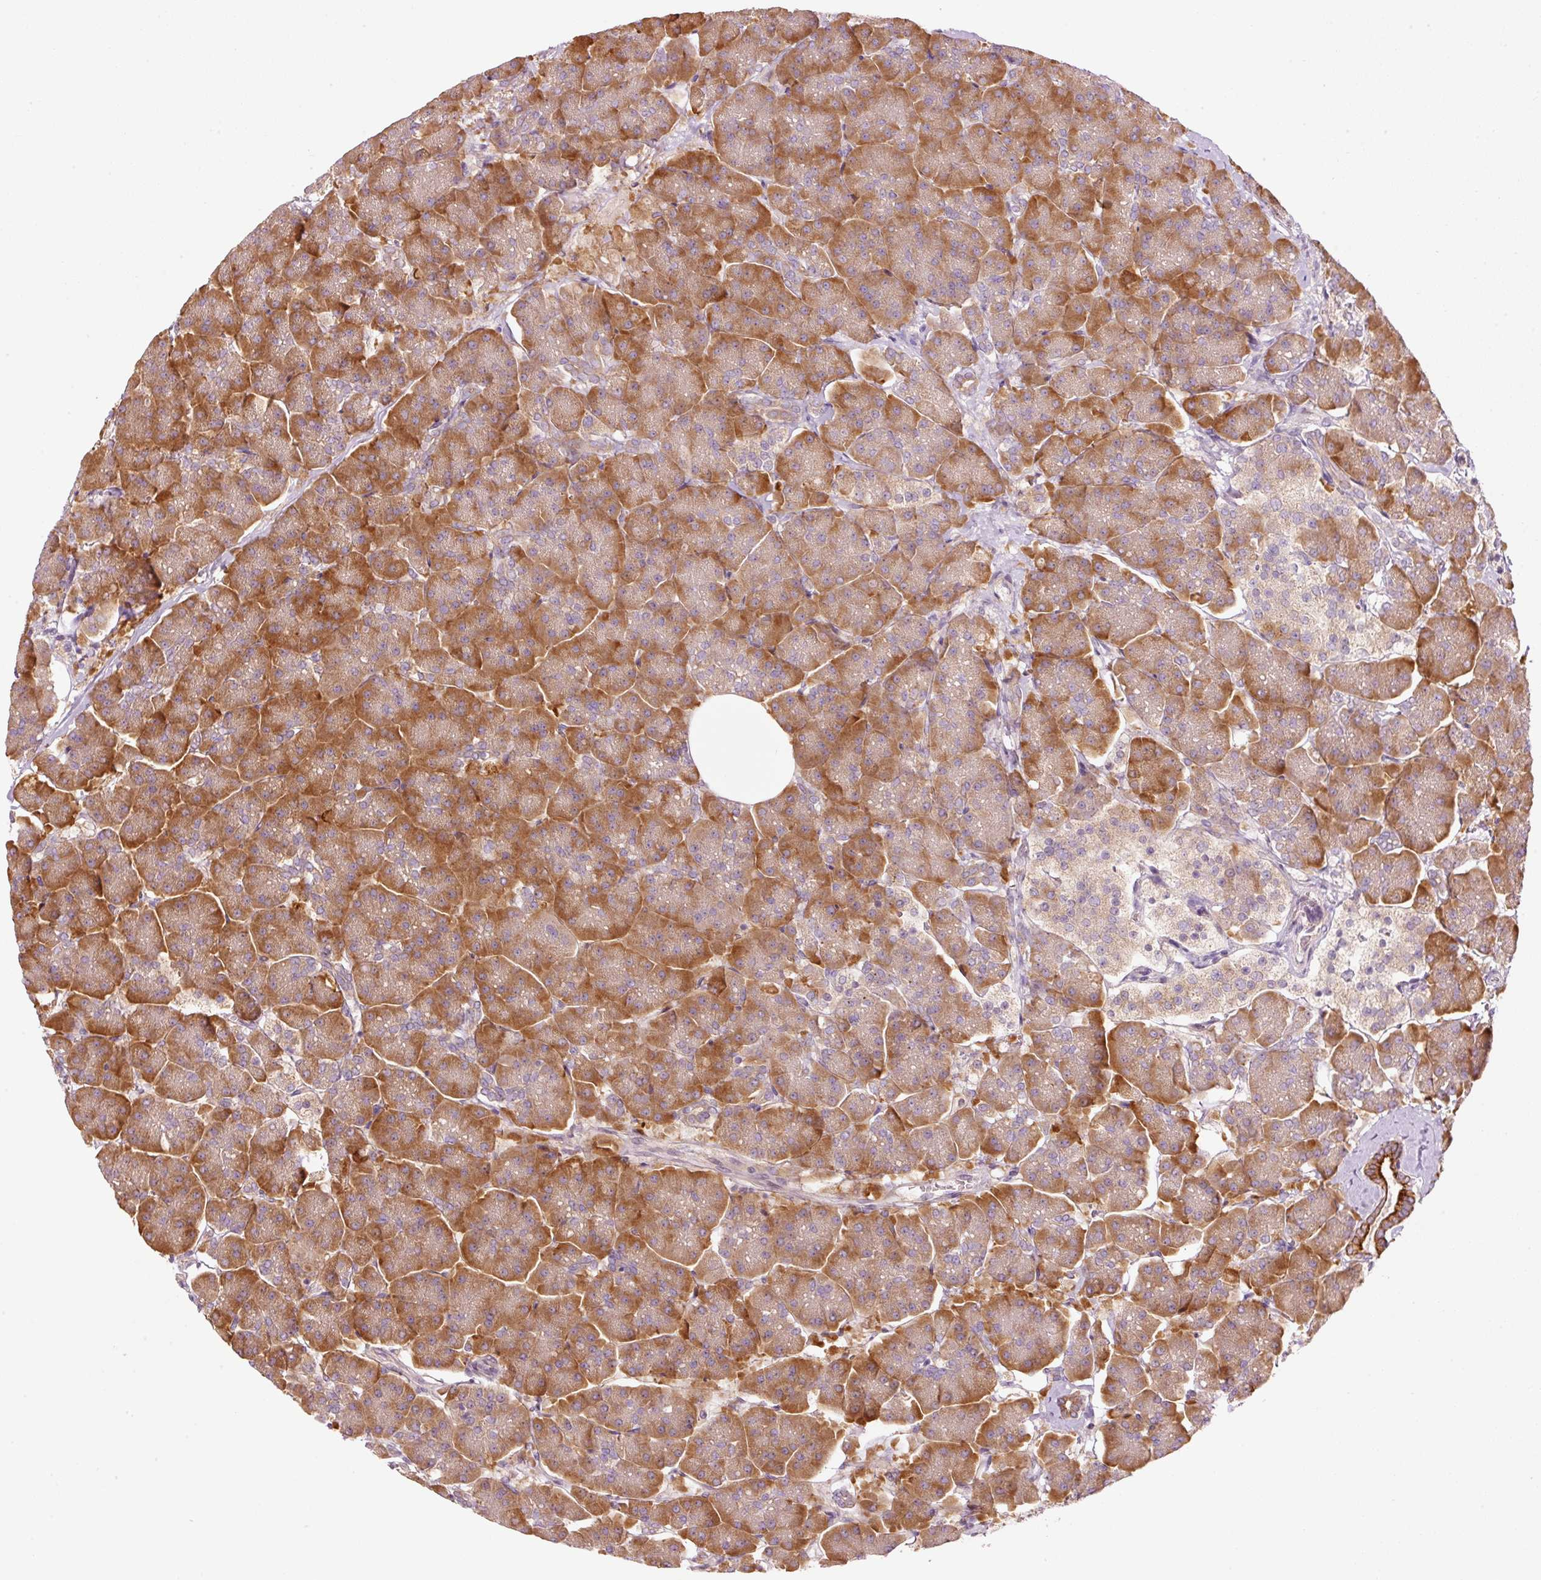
{"staining": {"intensity": "strong", "quantity": ">75%", "location": "cytoplasmic/membranous"}, "tissue": "pancreas", "cell_type": "Exocrine glandular cells", "image_type": "normal", "snomed": [{"axis": "morphology", "description": "Normal tissue, NOS"}, {"axis": "topography", "description": "Pancreas"}, {"axis": "topography", "description": "Peripheral nerve tissue"}], "caption": "IHC of normal pancreas reveals high levels of strong cytoplasmic/membranous staining in about >75% of exocrine glandular cells.", "gene": "MAP10", "patient": {"sex": "male", "age": 54}}